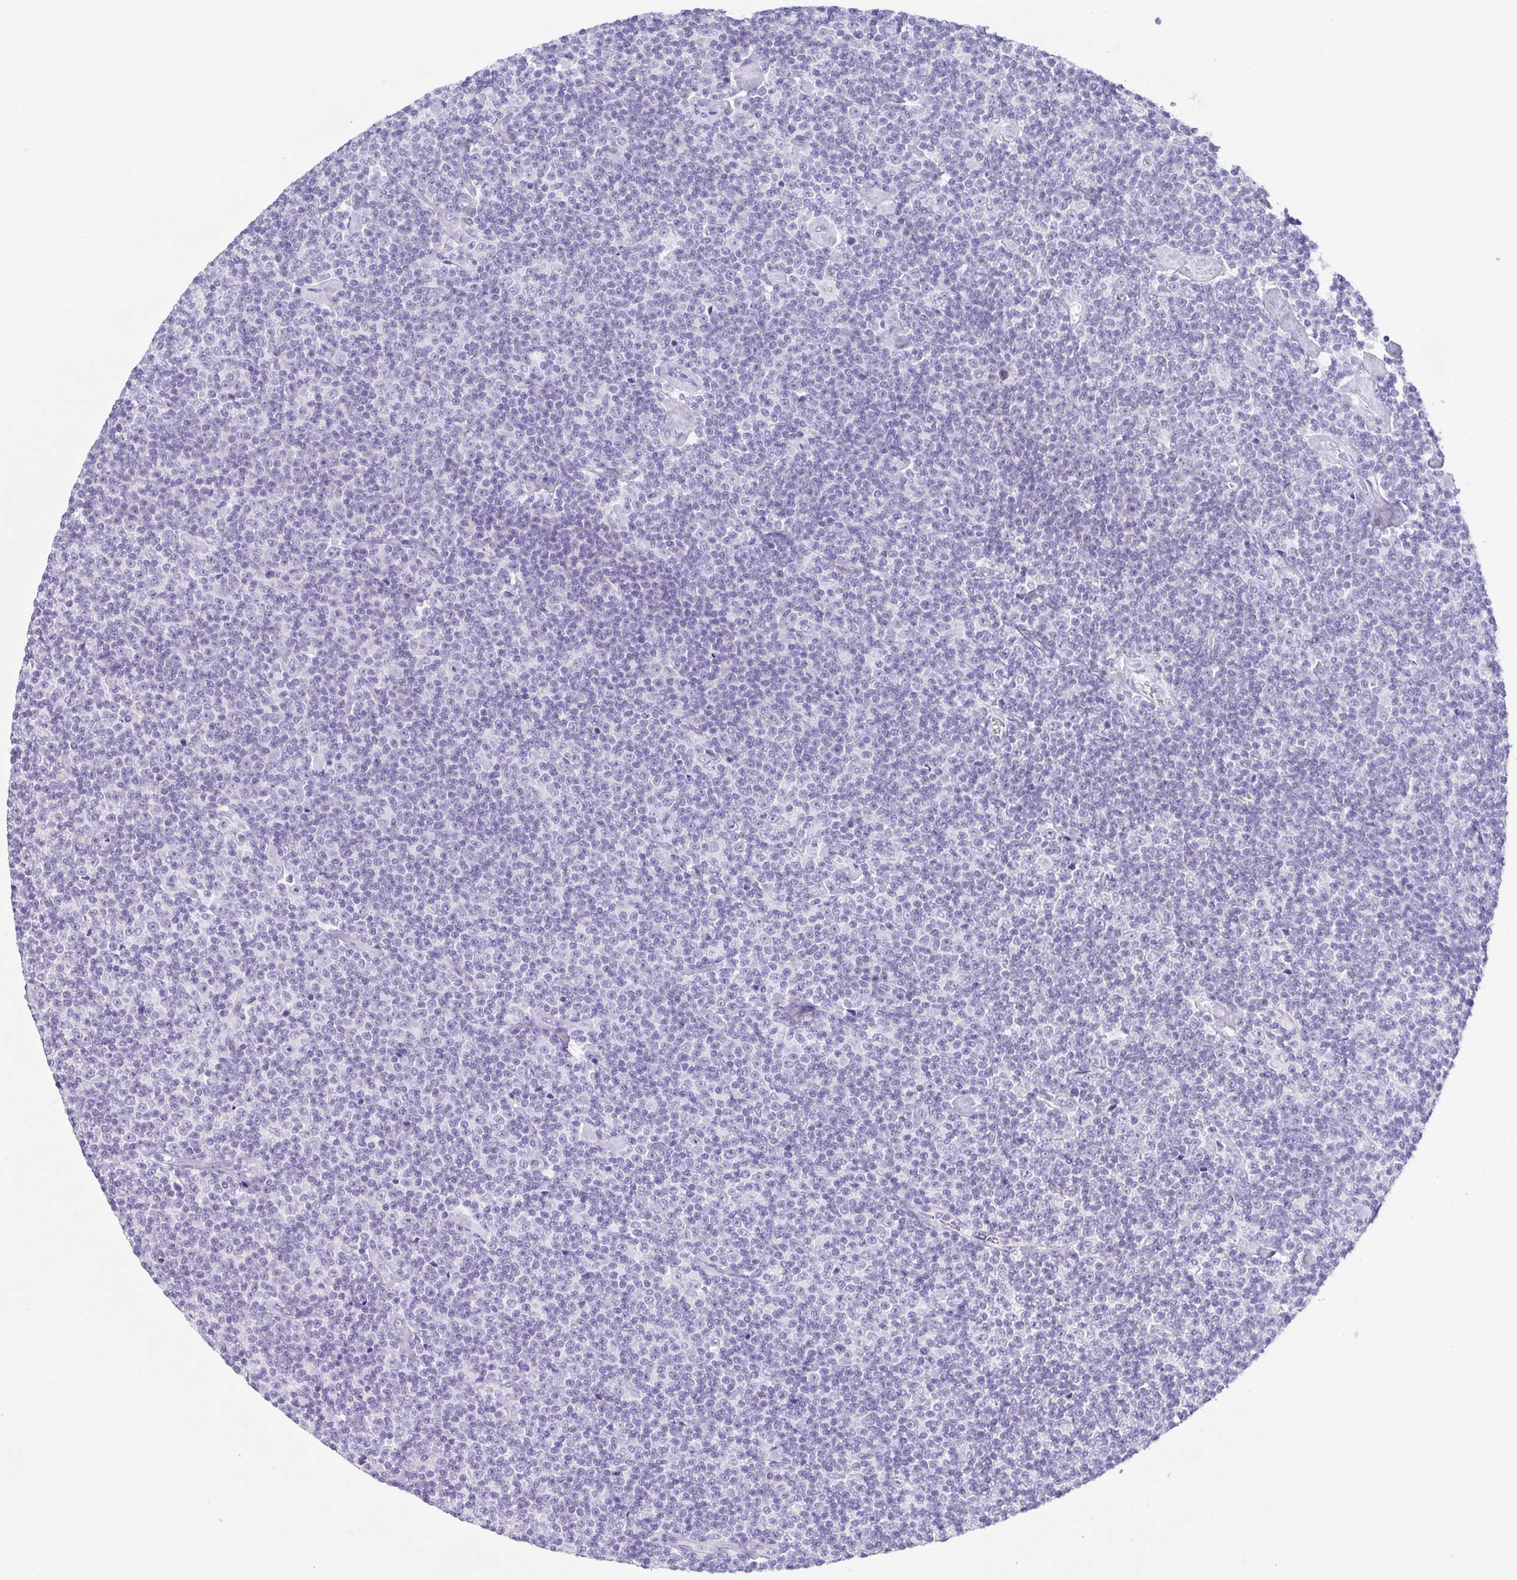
{"staining": {"intensity": "negative", "quantity": "none", "location": "none"}, "tissue": "lymphoma", "cell_type": "Tumor cells", "image_type": "cancer", "snomed": [{"axis": "morphology", "description": "Malignant lymphoma, non-Hodgkin's type, Low grade"}, {"axis": "topography", "description": "Lymph node"}], "caption": "Histopathology image shows no protein staining in tumor cells of malignant lymphoma, non-Hodgkin's type (low-grade) tissue.", "gene": "HAPLN2", "patient": {"sex": "male", "age": 81}}